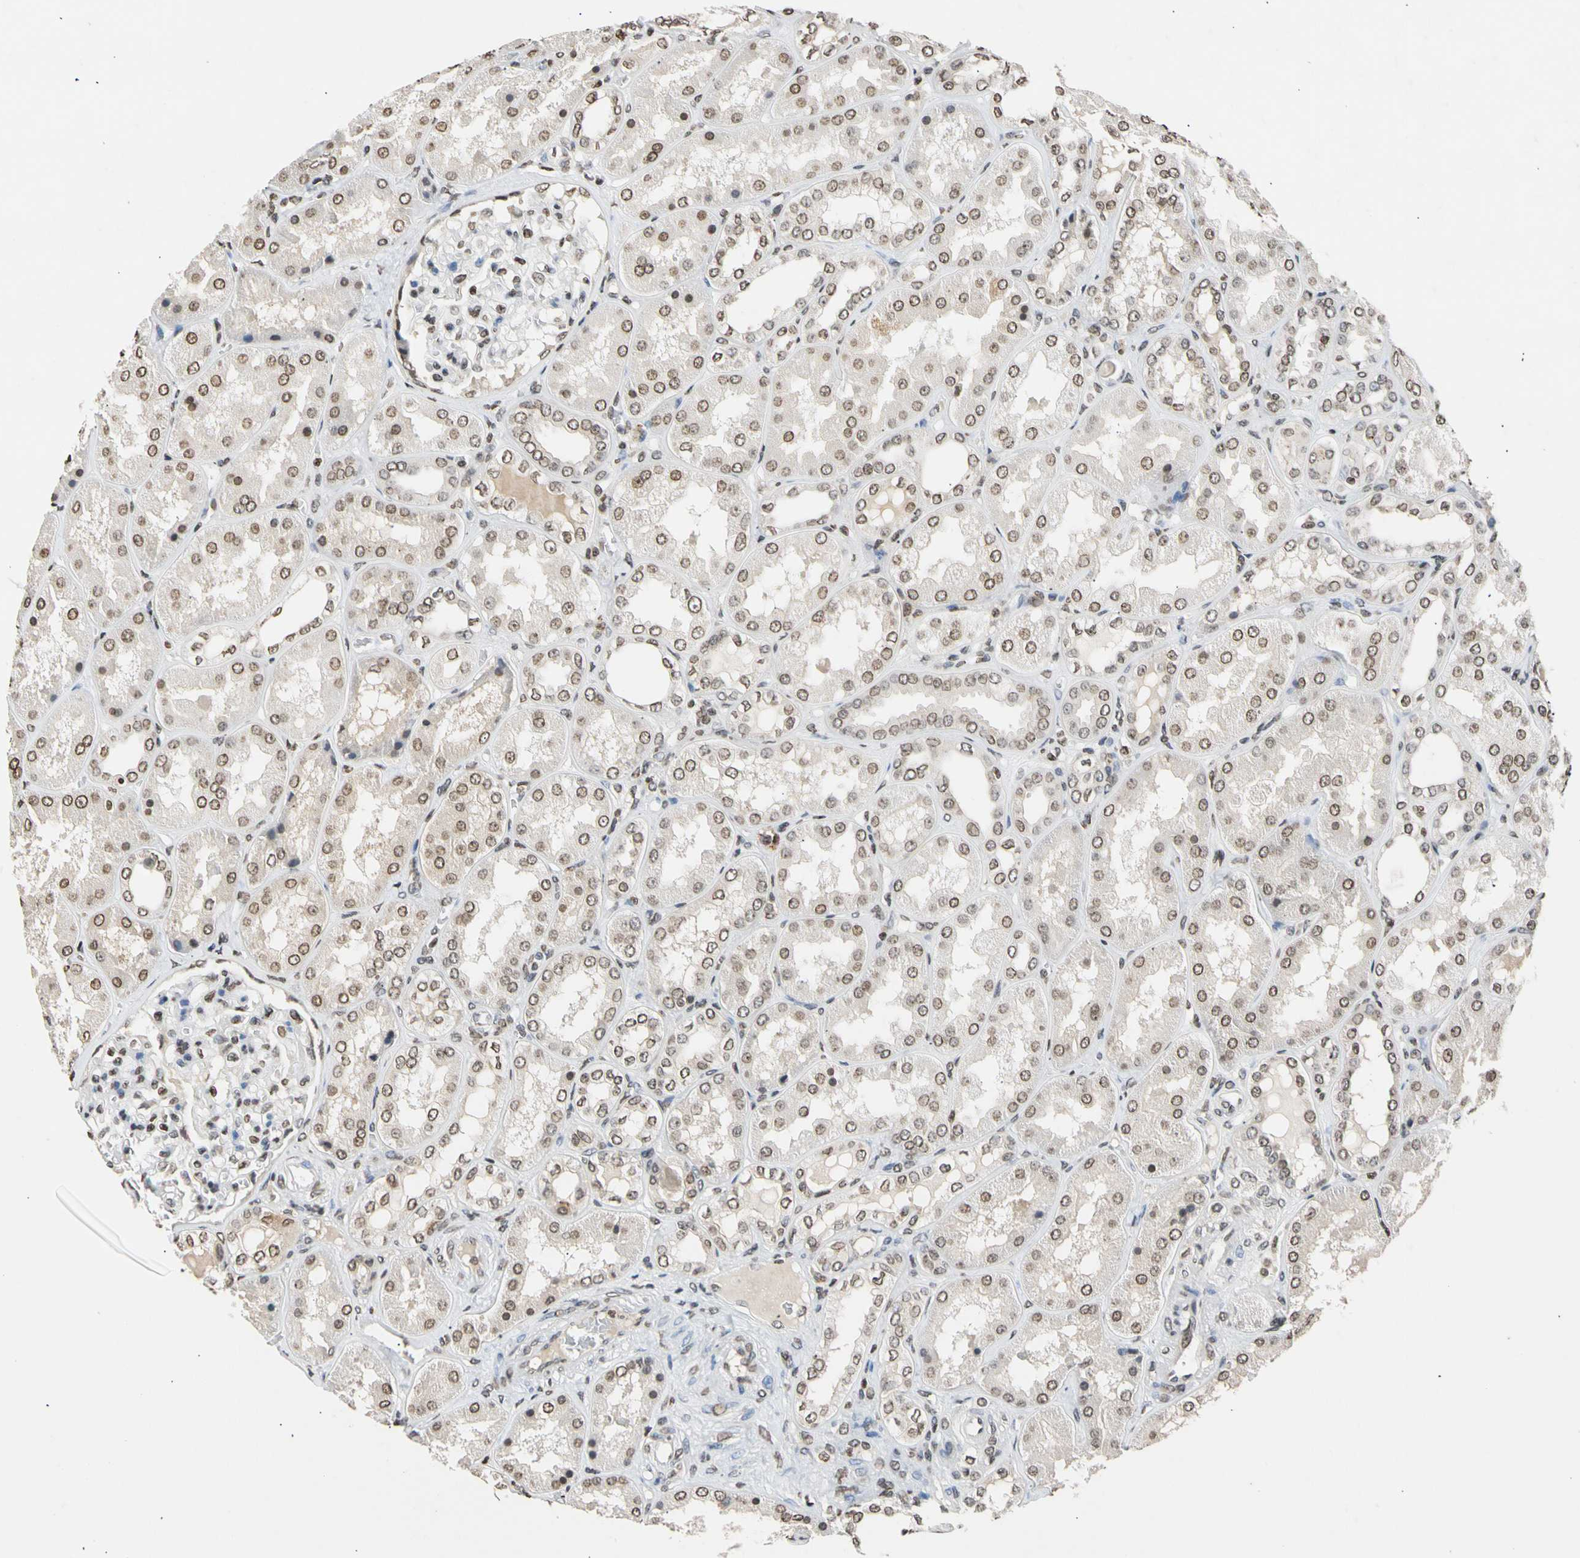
{"staining": {"intensity": "weak", "quantity": ">75%", "location": "cytoplasmic/membranous"}, "tissue": "kidney", "cell_type": "Cells in glomeruli", "image_type": "normal", "snomed": [{"axis": "morphology", "description": "Normal tissue, NOS"}, {"axis": "topography", "description": "Kidney"}], "caption": "Immunohistochemical staining of benign human kidney exhibits weak cytoplasmic/membranous protein staining in about >75% of cells in glomeruli.", "gene": "GPX4", "patient": {"sex": "female", "age": 56}}